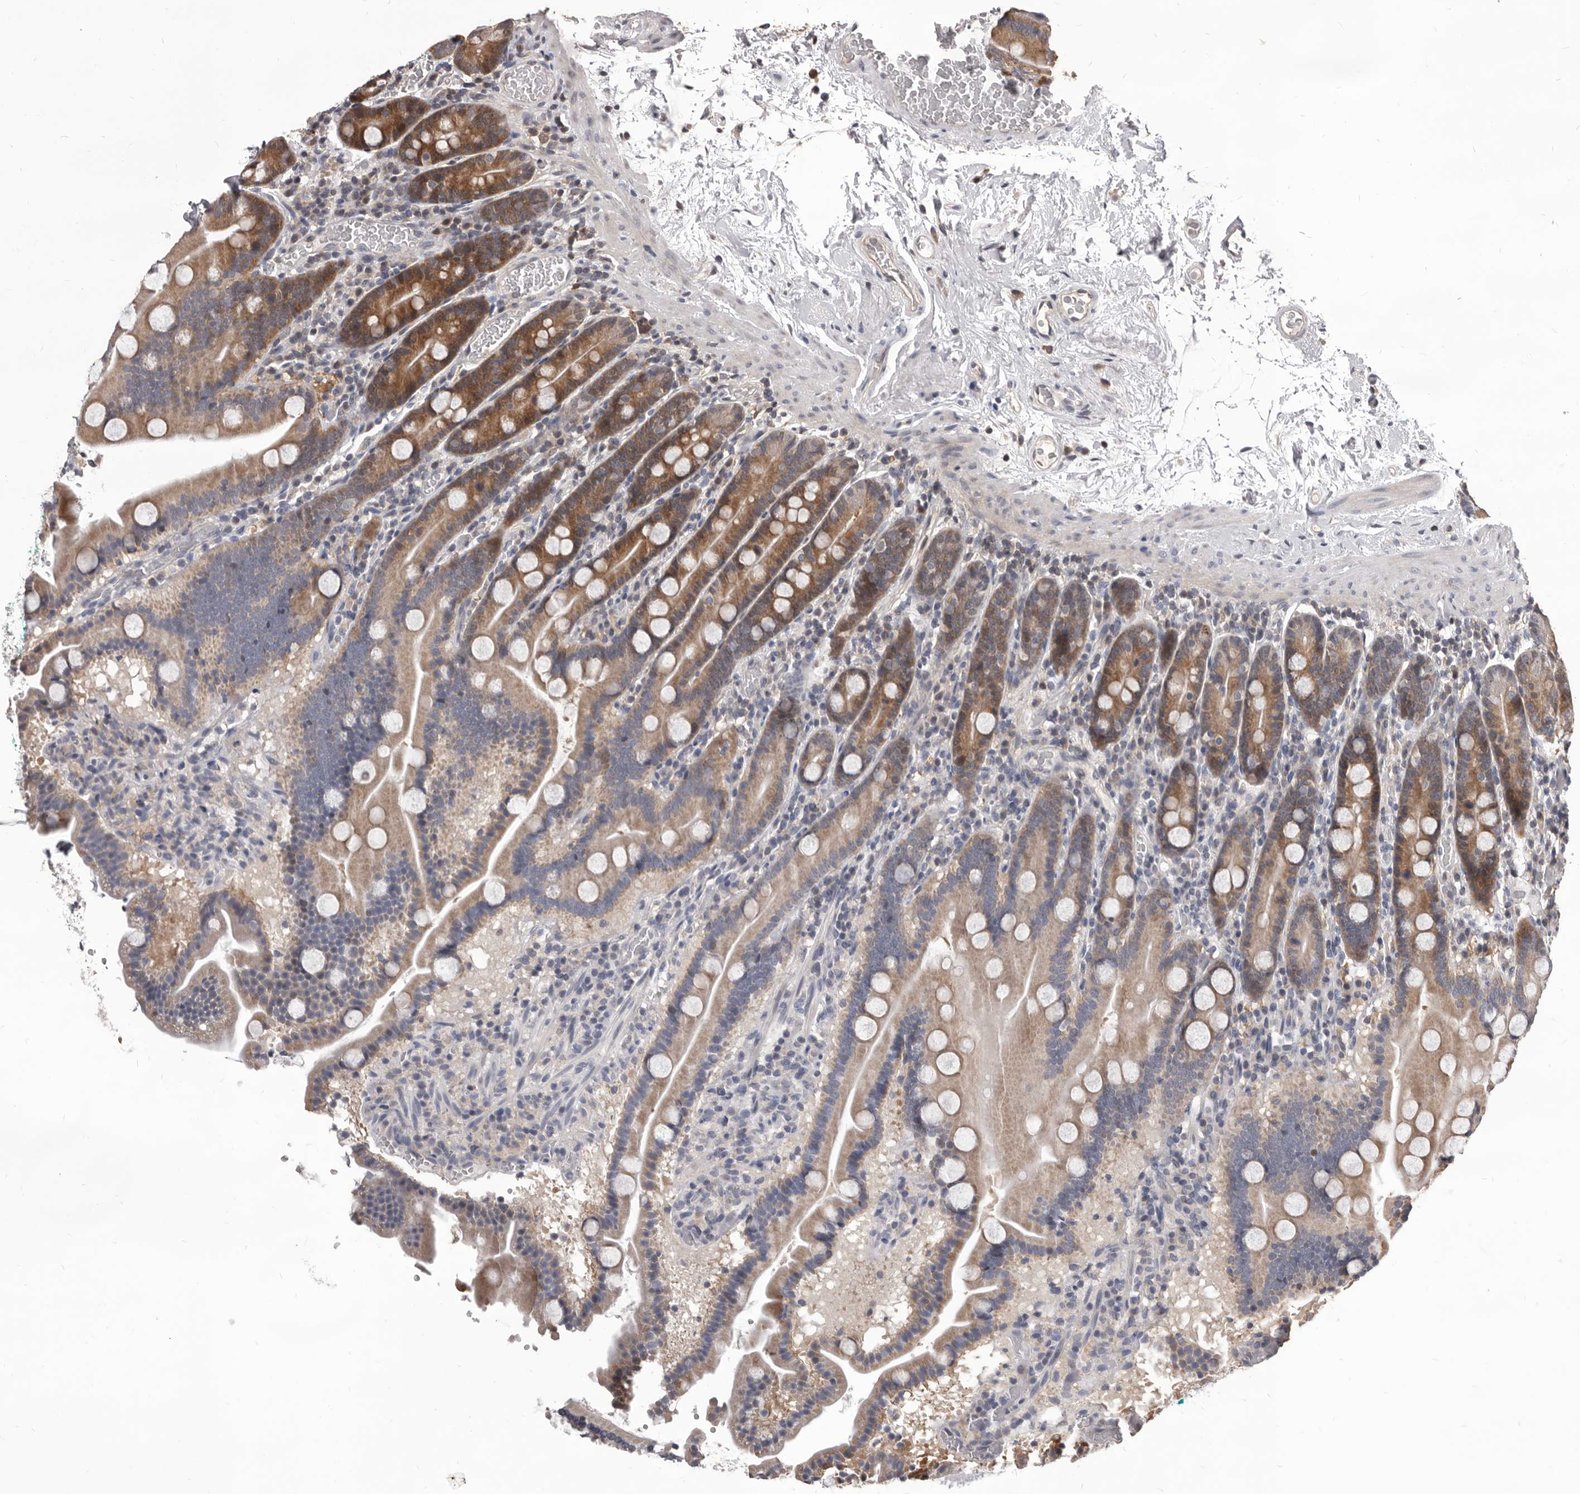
{"staining": {"intensity": "moderate", "quantity": ">75%", "location": "cytoplasmic/membranous"}, "tissue": "duodenum", "cell_type": "Glandular cells", "image_type": "normal", "snomed": [{"axis": "morphology", "description": "Normal tissue, NOS"}, {"axis": "topography", "description": "Duodenum"}], "caption": "A histopathology image of duodenum stained for a protein exhibits moderate cytoplasmic/membranous brown staining in glandular cells. The protein of interest is shown in brown color, while the nuclei are stained blue.", "gene": "MAP3K14", "patient": {"sex": "male", "age": 55}}